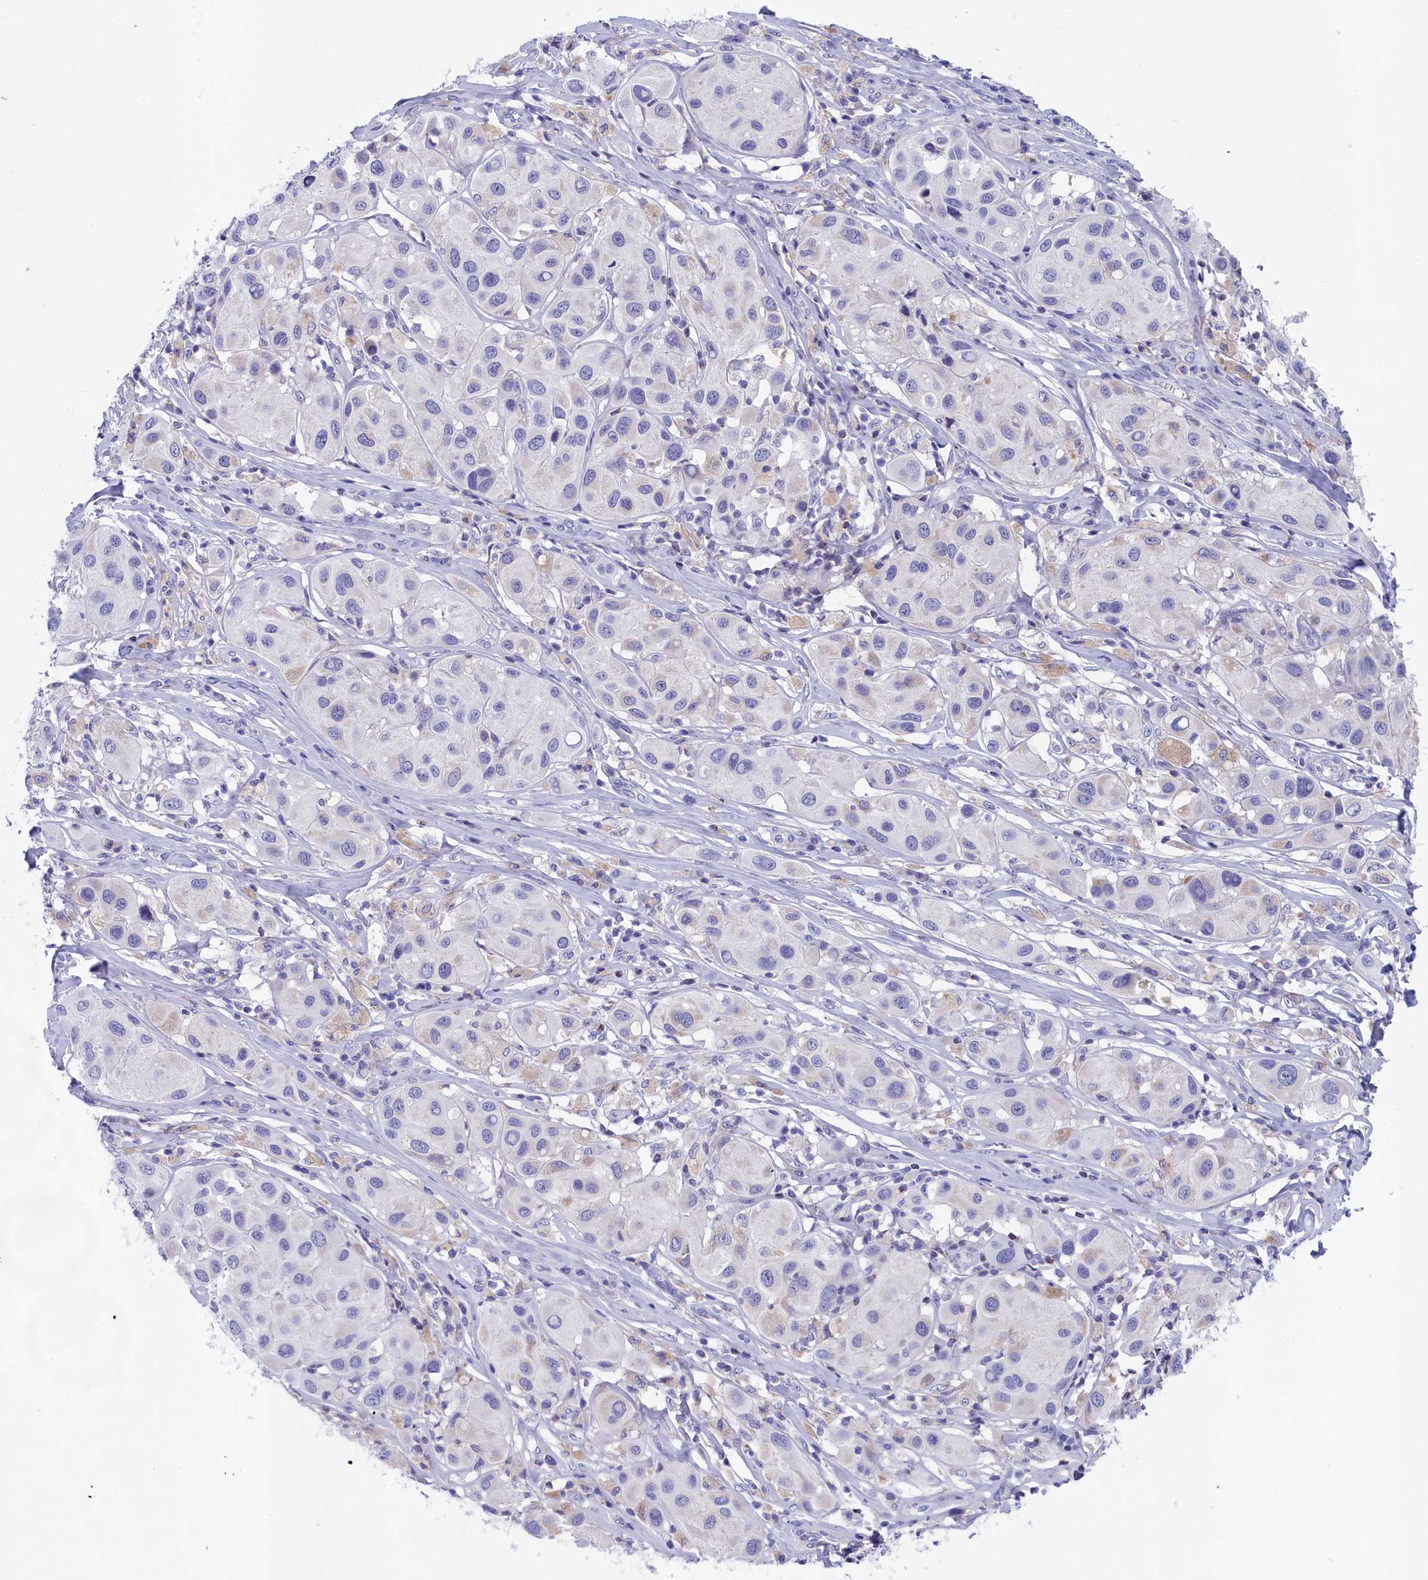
{"staining": {"intensity": "negative", "quantity": "none", "location": "none"}, "tissue": "melanoma", "cell_type": "Tumor cells", "image_type": "cancer", "snomed": [{"axis": "morphology", "description": "Malignant melanoma, Metastatic site"}, {"axis": "topography", "description": "Skin"}], "caption": "The photomicrograph demonstrates no staining of tumor cells in melanoma.", "gene": "PRDM12", "patient": {"sex": "male", "age": 41}}